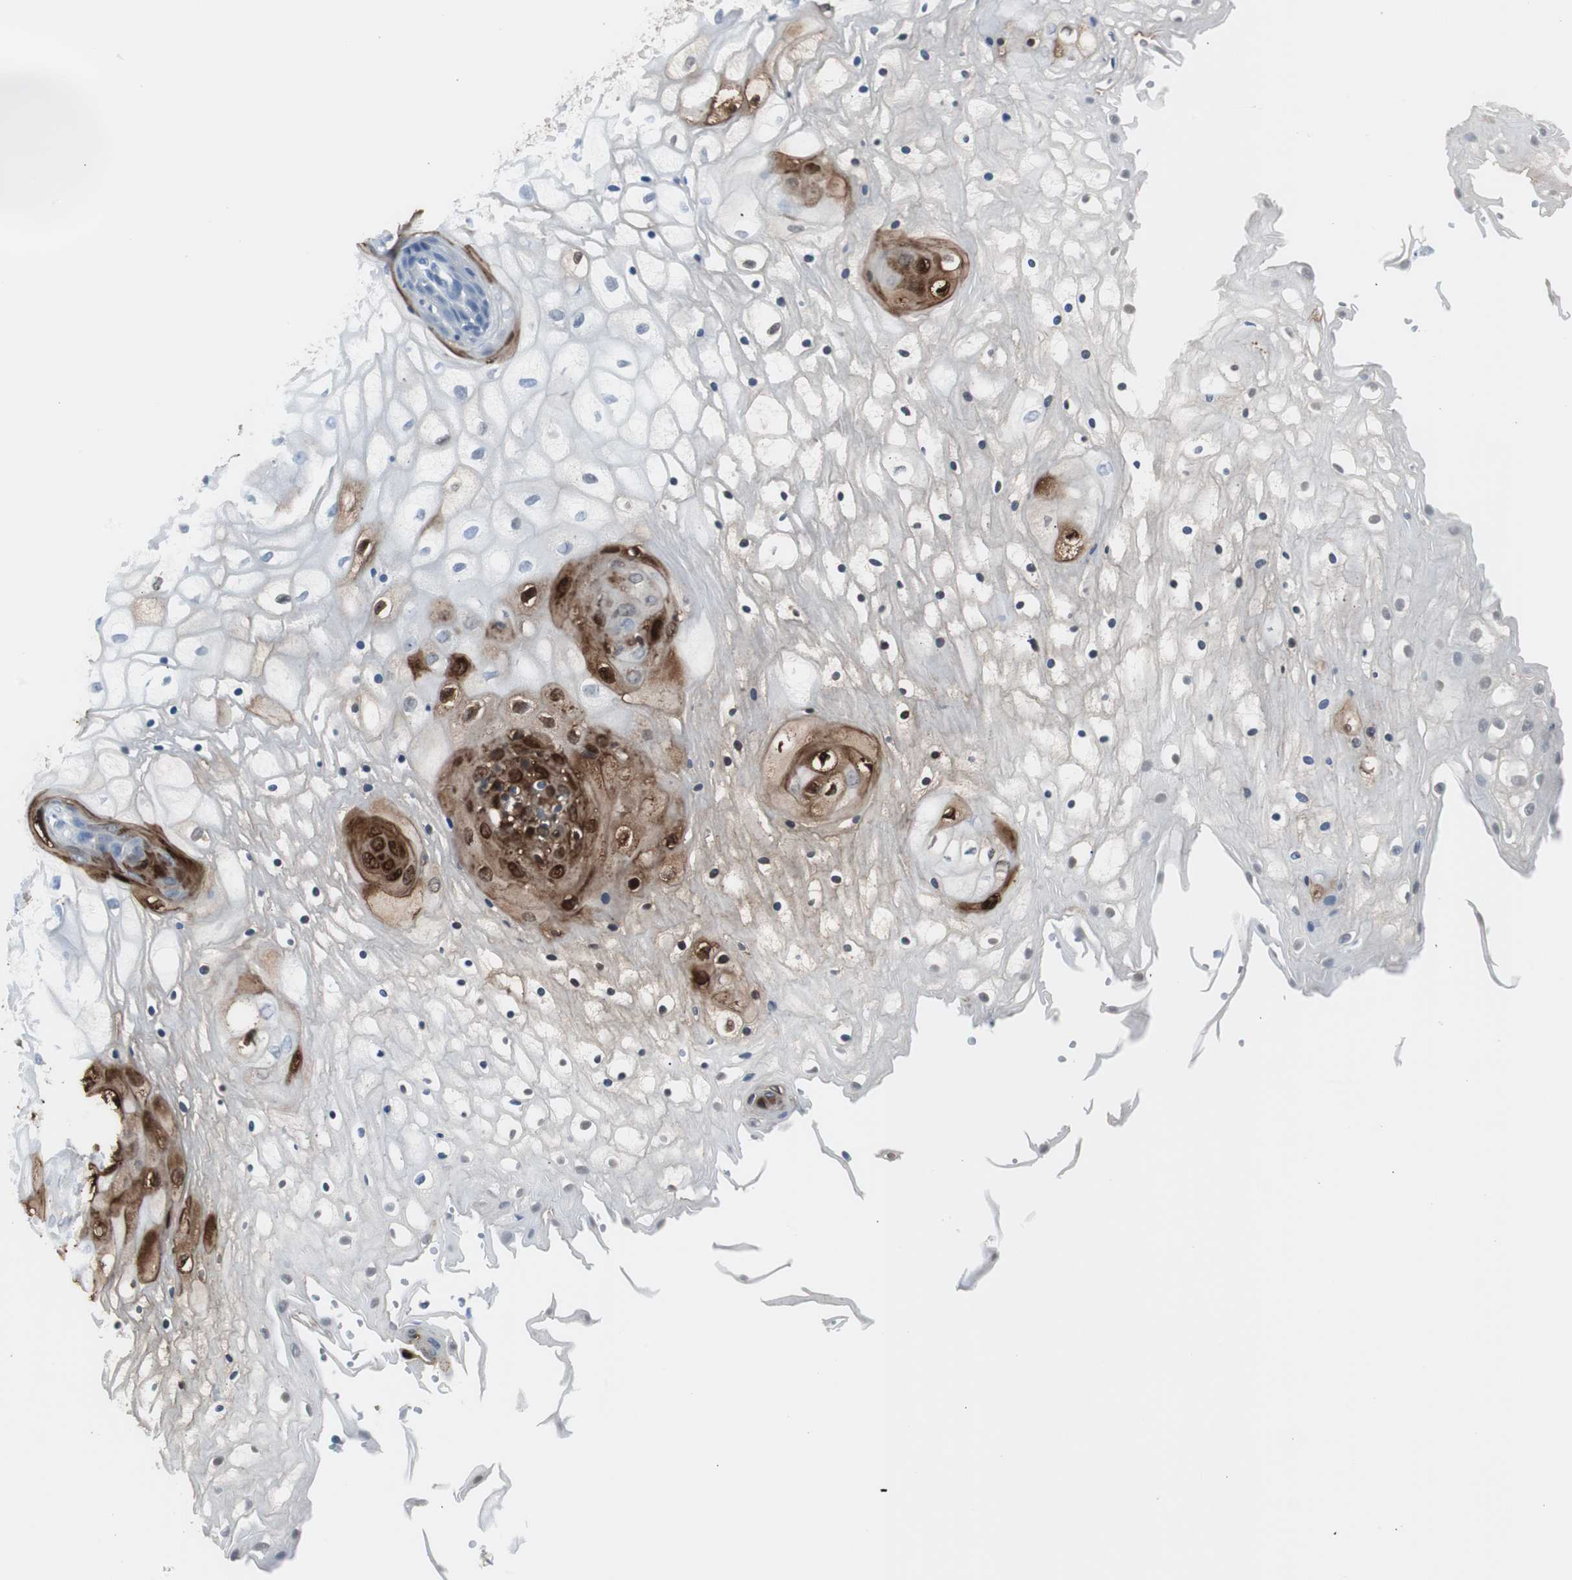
{"staining": {"intensity": "strong", "quantity": "<25%", "location": "cytoplasmic/membranous,nuclear"}, "tissue": "vagina", "cell_type": "Squamous epithelial cells", "image_type": "normal", "snomed": [{"axis": "morphology", "description": "Normal tissue, NOS"}, {"axis": "topography", "description": "Vagina"}], "caption": "Immunohistochemistry photomicrograph of normal human vagina stained for a protein (brown), which shows medium levels of strong cytoplasmic/membranous,nuclear expression in about <25% of squamous epithelial cells.", "gene": "S100A7A", "patient": {"sex": "female", "age": 34}}